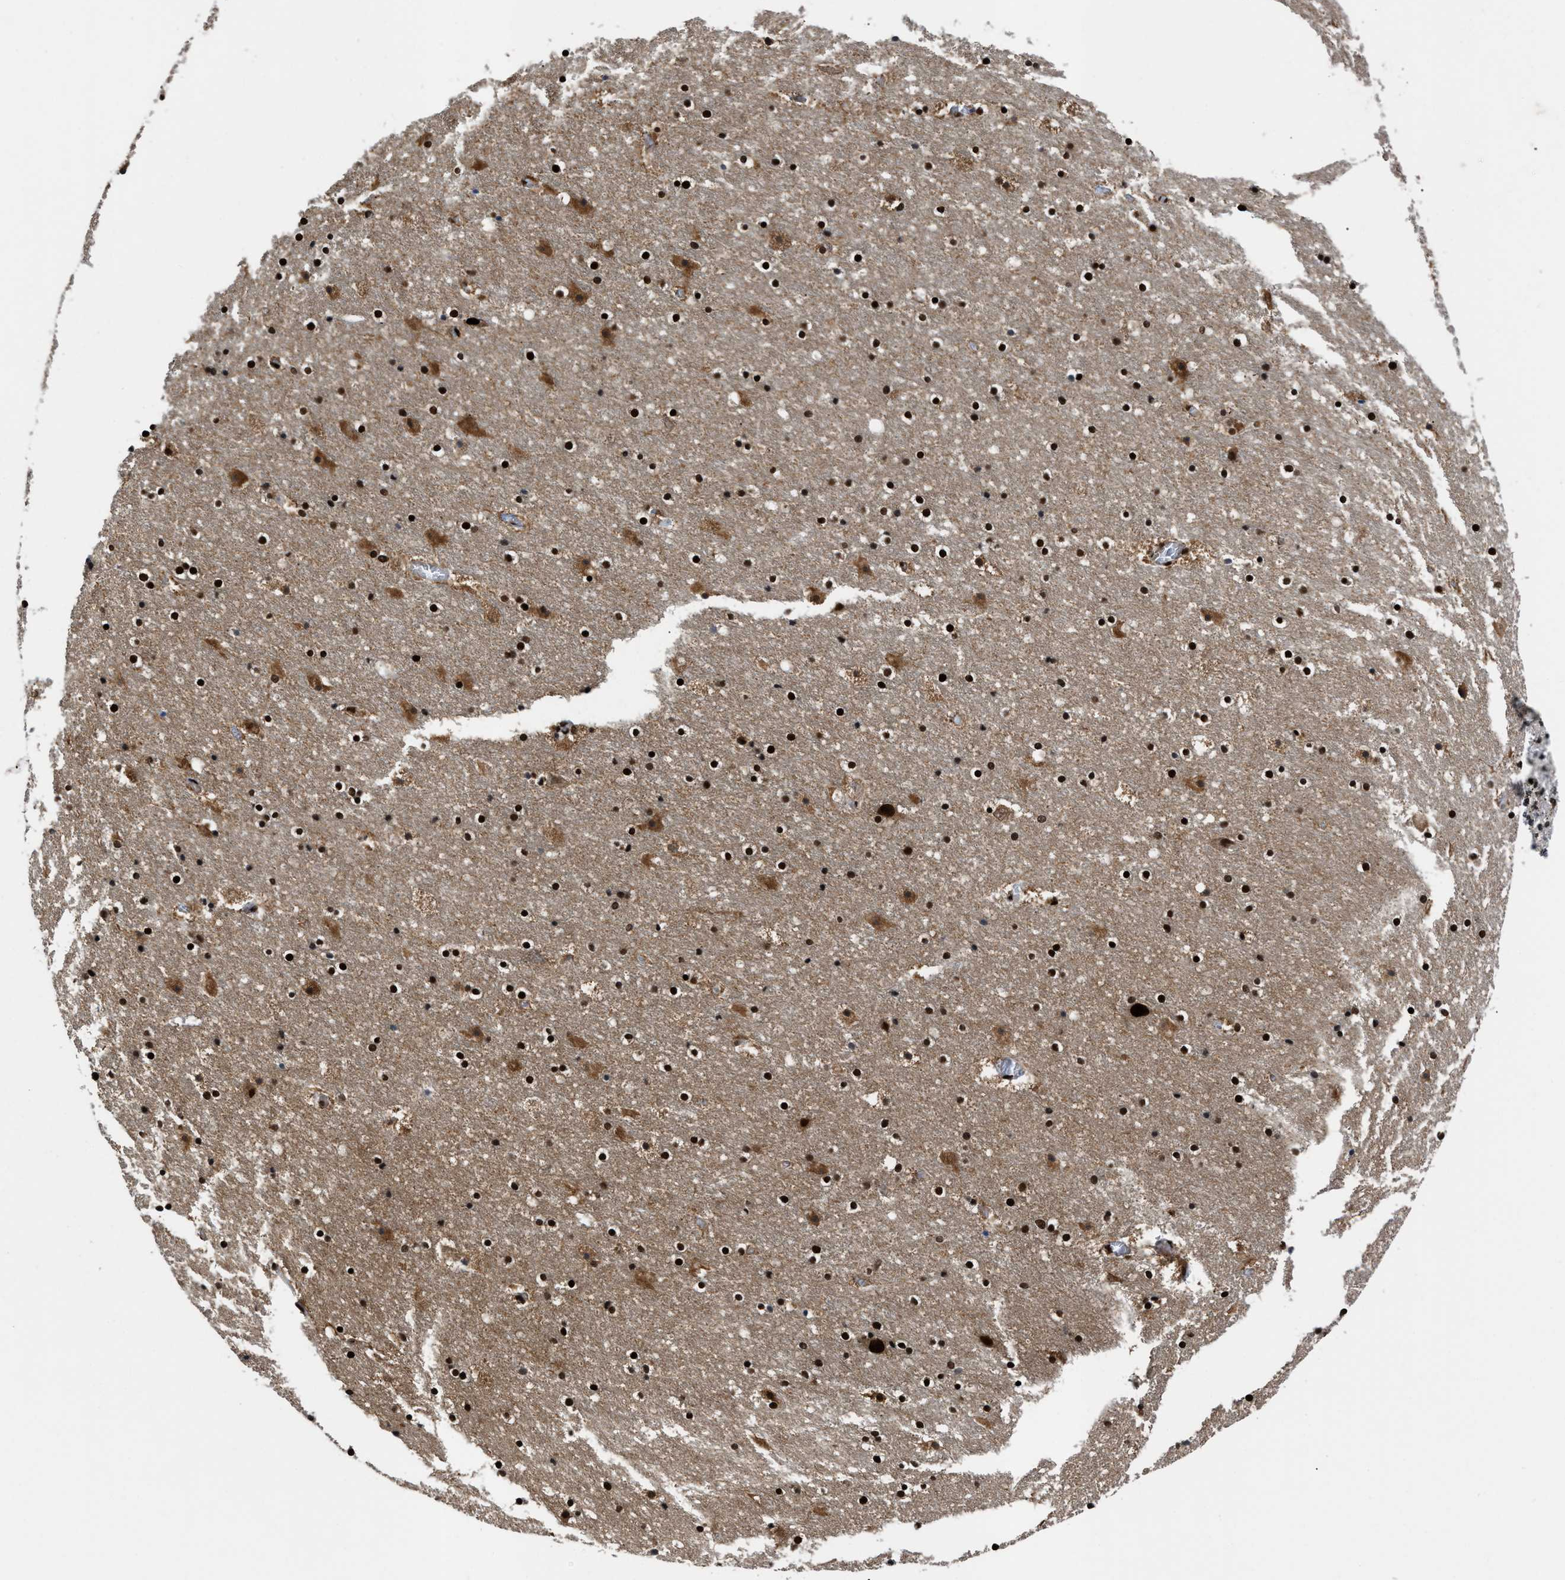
{"staining": {"intensity": "strong", "quantity": ">75%", "location": "nuclear"}, "tissue": "hippocampus", "cell_type": "Glial cells", "image_type": "normal", "snomed": [{"axis": "morphology", "description": "Normal tissue, NOS"}, {"axis": "topography", "description": "Hippocampus"}], "caption": "There is high levels of strong nuclear expression in glial cells of normal hippocampus, as demonstrated by immunohistochemical staining (brown color).", "gene": "SAFB", "patient": {"sex": "male", "age": 45}}